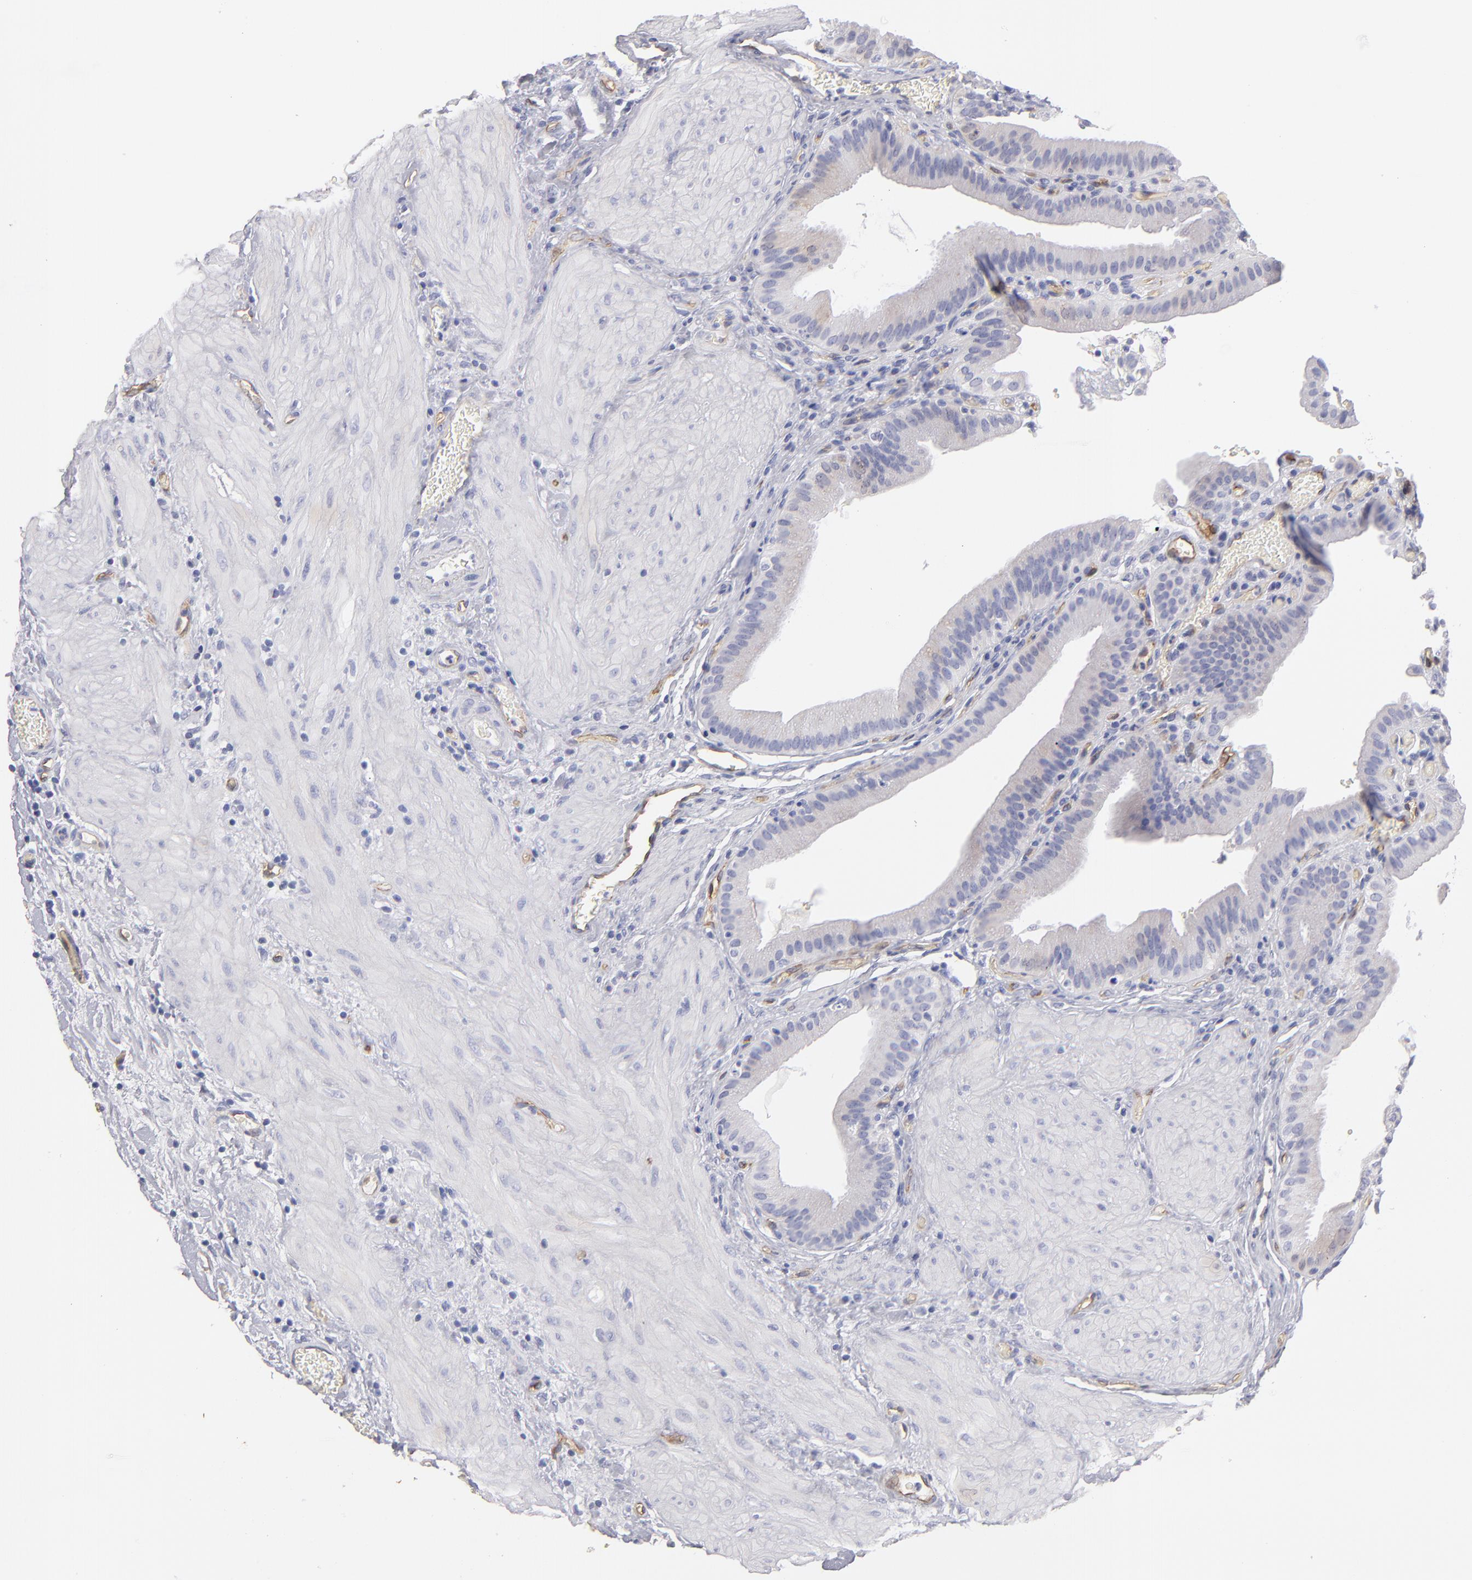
{"staining": {"intensity": "negative", "quantity": "none", "location": "none"}, "tissue": "gallbladder", "cell_type": "Glandular cells", "image_type": "normal", "snomed": [{"axis": "morphology", "description": "Normal tissue, NOS"}, {"axis": "topography", "description": "Gallbladder"}], "caption": "Glandular cells are negative for protein expression in benign human gallbladder.", "gene": "PLVAP", "patient": {"sex": "female", "age": 75}}